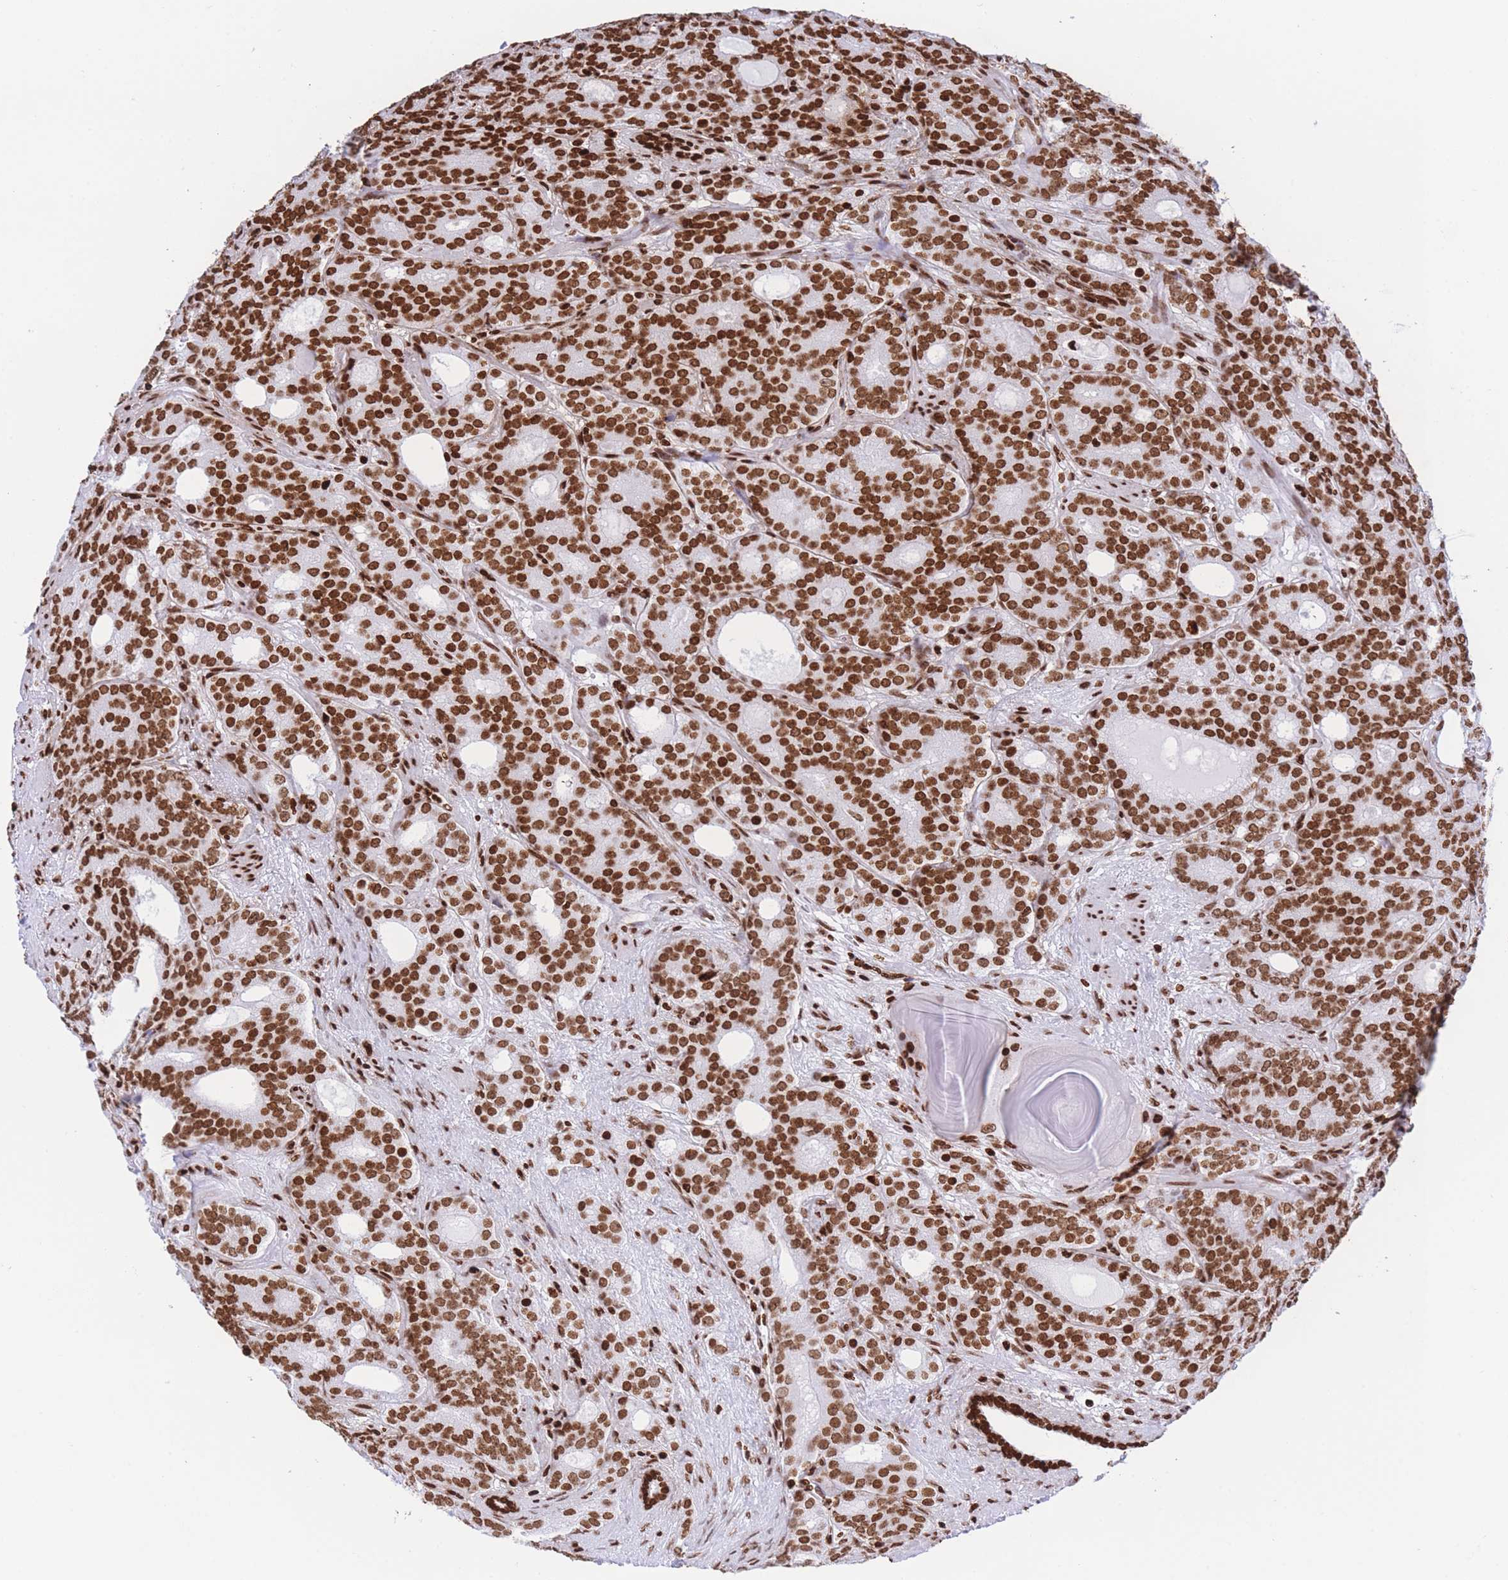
{"staining": {"intensity": "strong", "quantity": ">75%", "location": "nuclear"}, "tissue": "prostate cancer", "cell_type": "Tumor cells", "image_type": "cancer", "snomed": [{"axis": "morphology", "description": "Adenocarcinoma, High grade"}, {"axis": "topography", "description": "Prostate"}], "caption": "DAB immunohistochemical staining of human prostate cancer (high-grade adenocarcinoma) shows strong nuclear protein staining in about >75% of tumor cells. The protein is shown in brown color, while the nuclei are stained blue.", "gene": "H2BC11", "patient": {"sex": "male", "age": 64}}